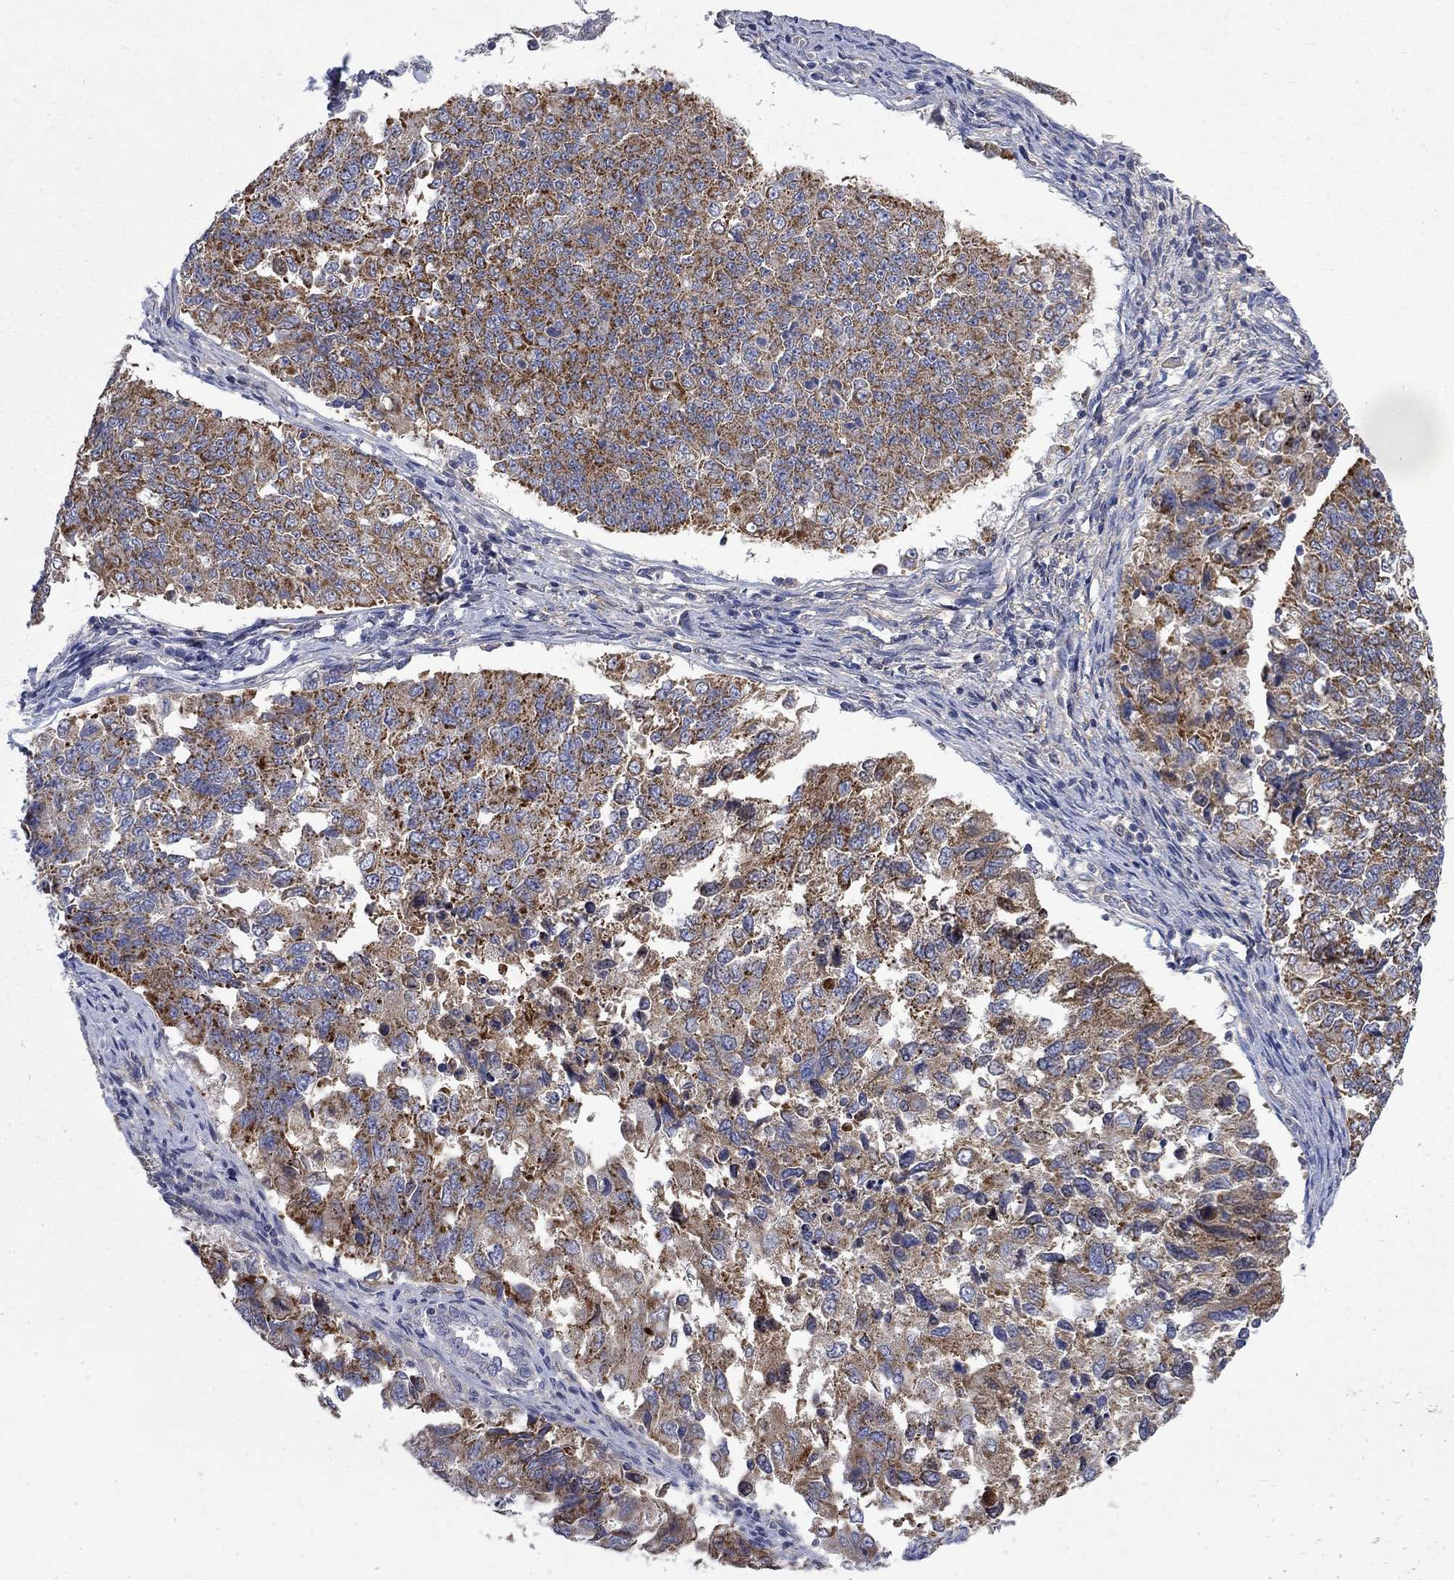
{"staining": {"intensity": "strong", "quantity": ">75%", "location": "cytoplasmic/membranous"}, "tissue": "endometrial cancer", "cell_type": "Tumor cells", "image_type": "cancer", "snomed": [{"axis": "morphology", "description": "Adenocarcinoma, NOS"}, {"axis": "topography", "description": "Endometrium"}], "caption": "An image showing strong cytoplasmic/membranous staining in about >75% of tumor cells in adenocarcinoma (endometrial), as visualized by brown immunohistochemical staining.", "gene": "HSPA12A", "patient": {"sex": "female", "age": 43}}